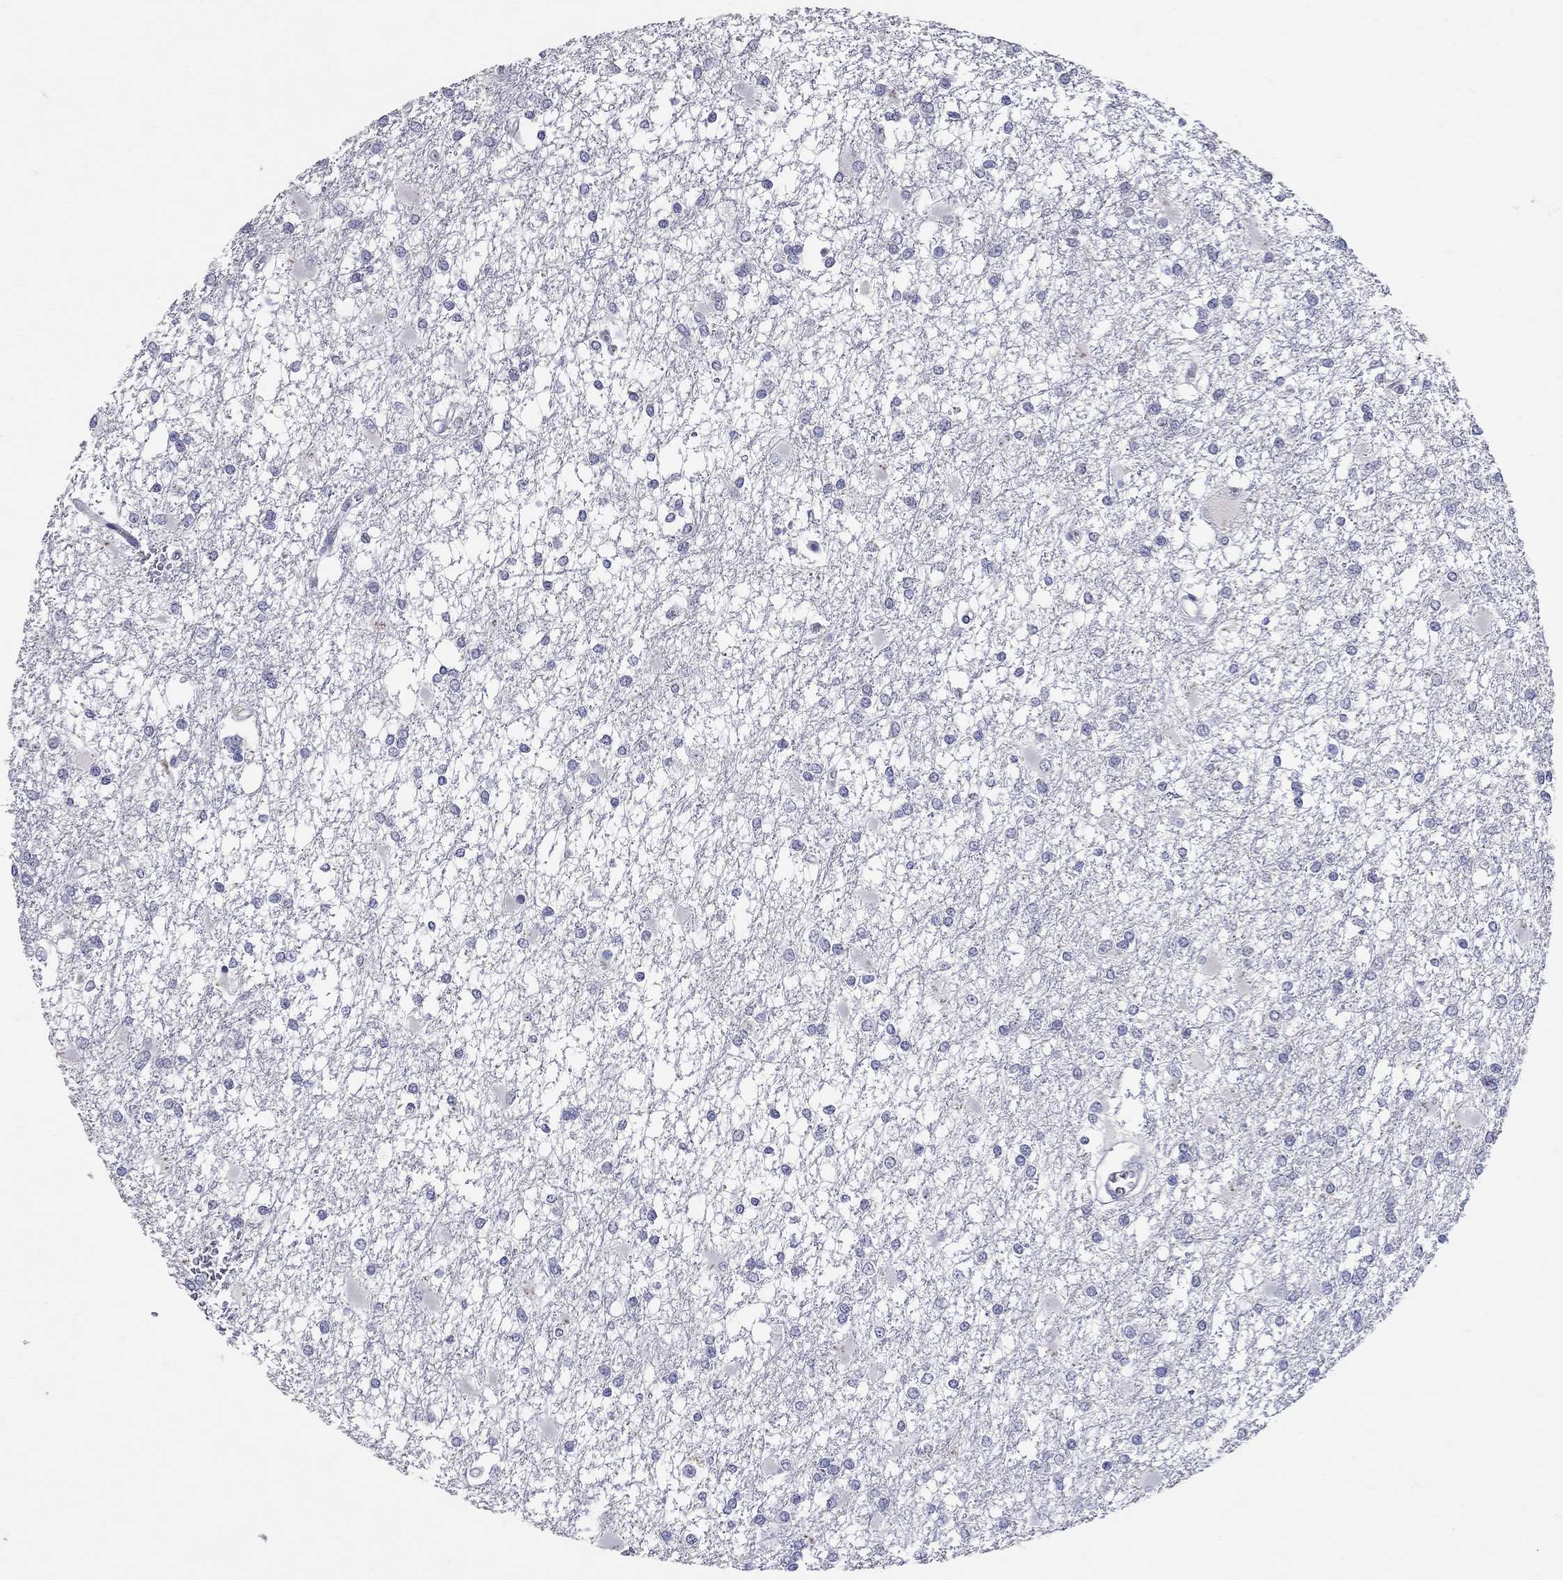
{"staining": {"intensity": "negative", "quantity": "none", "location": "none"}, "tissue": "glioma", "cell_type": "Tumor cells", "image_type": "cancer", "snomed": [{"axis": "morphology", "description": "Glioma, malignant, High grade"}, {"axis": "topography", "description": "Cerebral cortex"}], "caption": "Photomicrograph shows no significant protein expression in tumor cells of malignant glioma (high-grade). (Stains: DAB (3,3'-diaminobenzidine) IHC with hematoxylin counter stain, Microscopy: brightfield microscopy at high magnification).", "gene": "HMX2", "patient": {"sex": "male", "age": 79}}